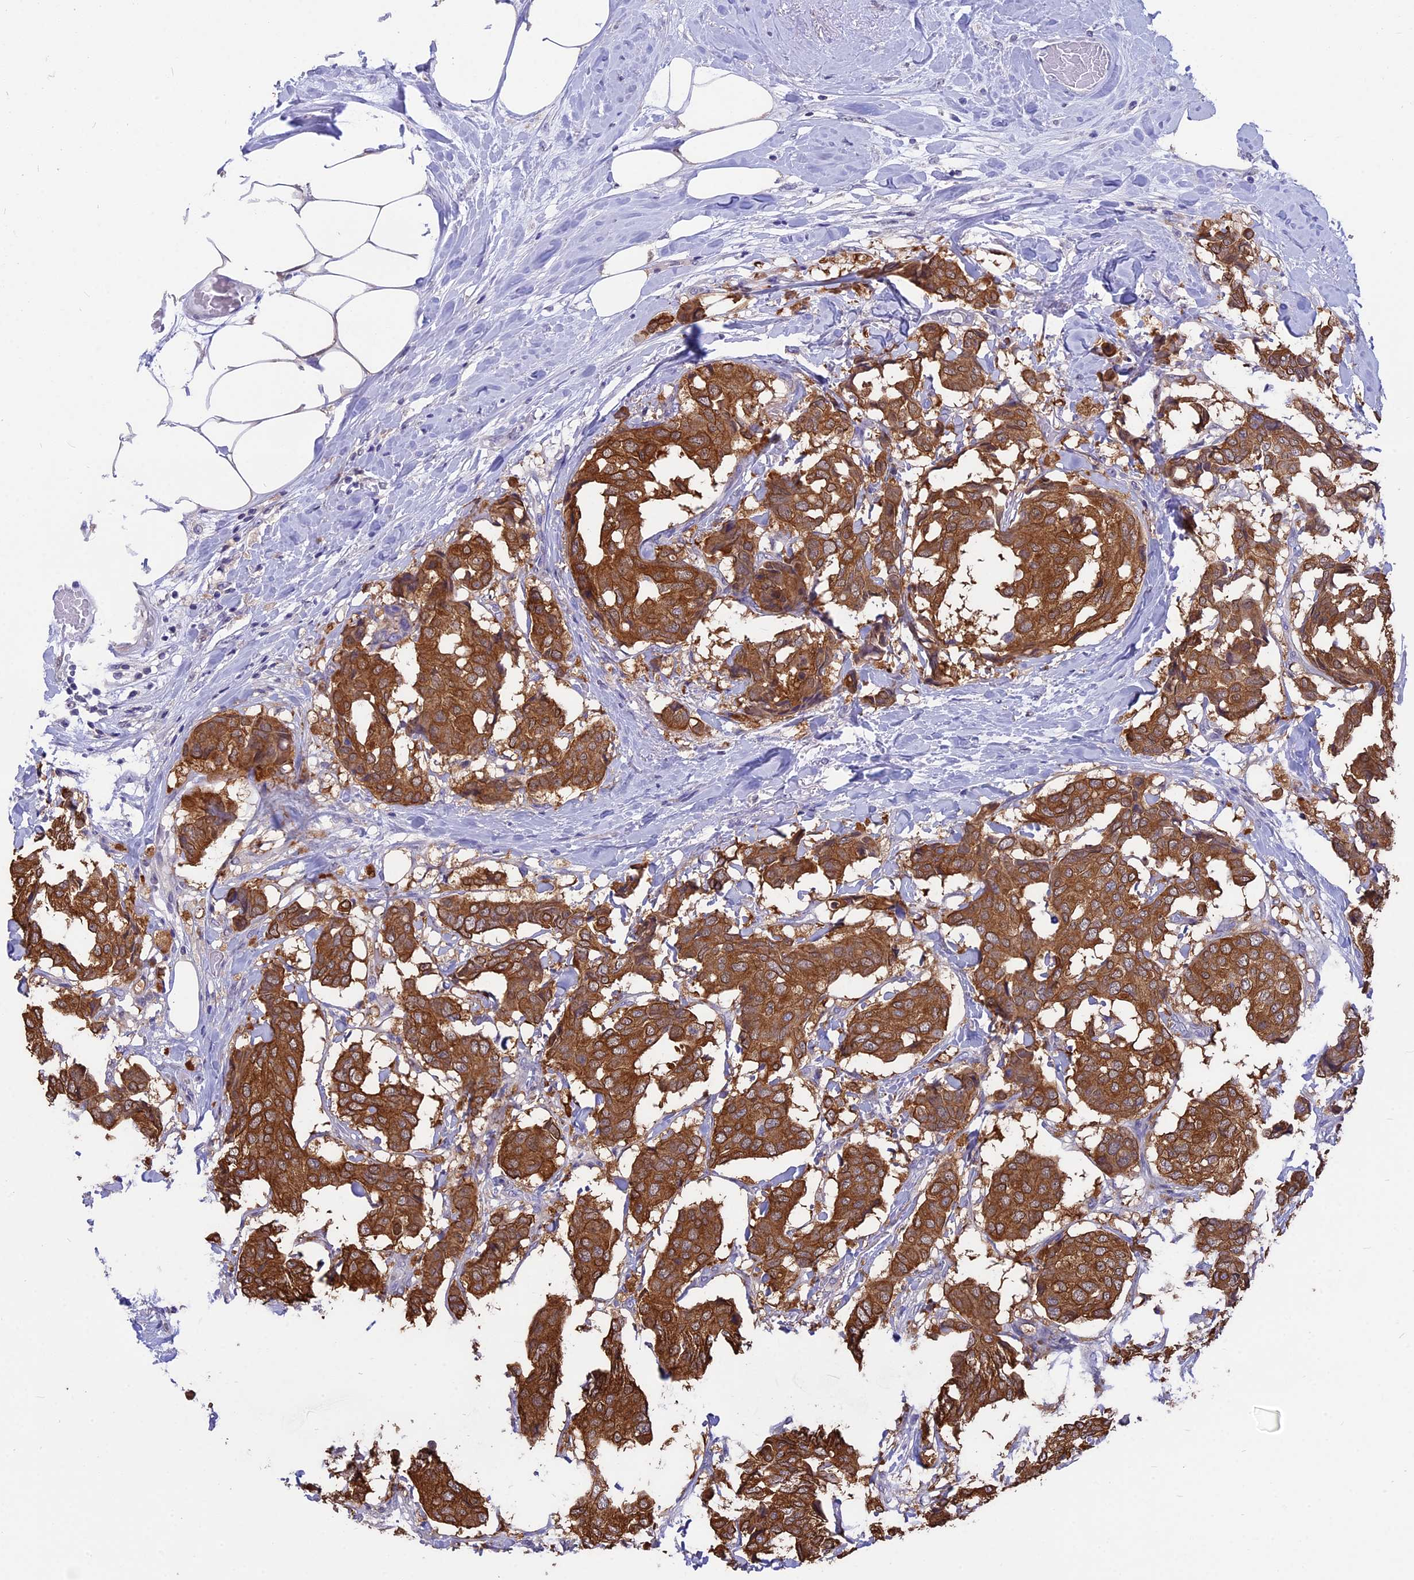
{"staining": {"intensity": "strong", "quantity": ">75%", "location": "cytoplasmic/membranous"}, "tissue": "breast cancer", "cell_type": "Tumor cells", "image_type": "cancer", "snomed": [{"axis": "morphology", "description": "Duct carcinoma"}, {"axis": "topography", "description": "Breast"}], "caption": "Strong cytoplasmic/membranous expression for a protein is identified in about >75% of tumor cells of breast invasive ductal carcinoma using immunohistochemistry.", "gene": "STUB1", "patient": {"sex": "female", "age": 75}}